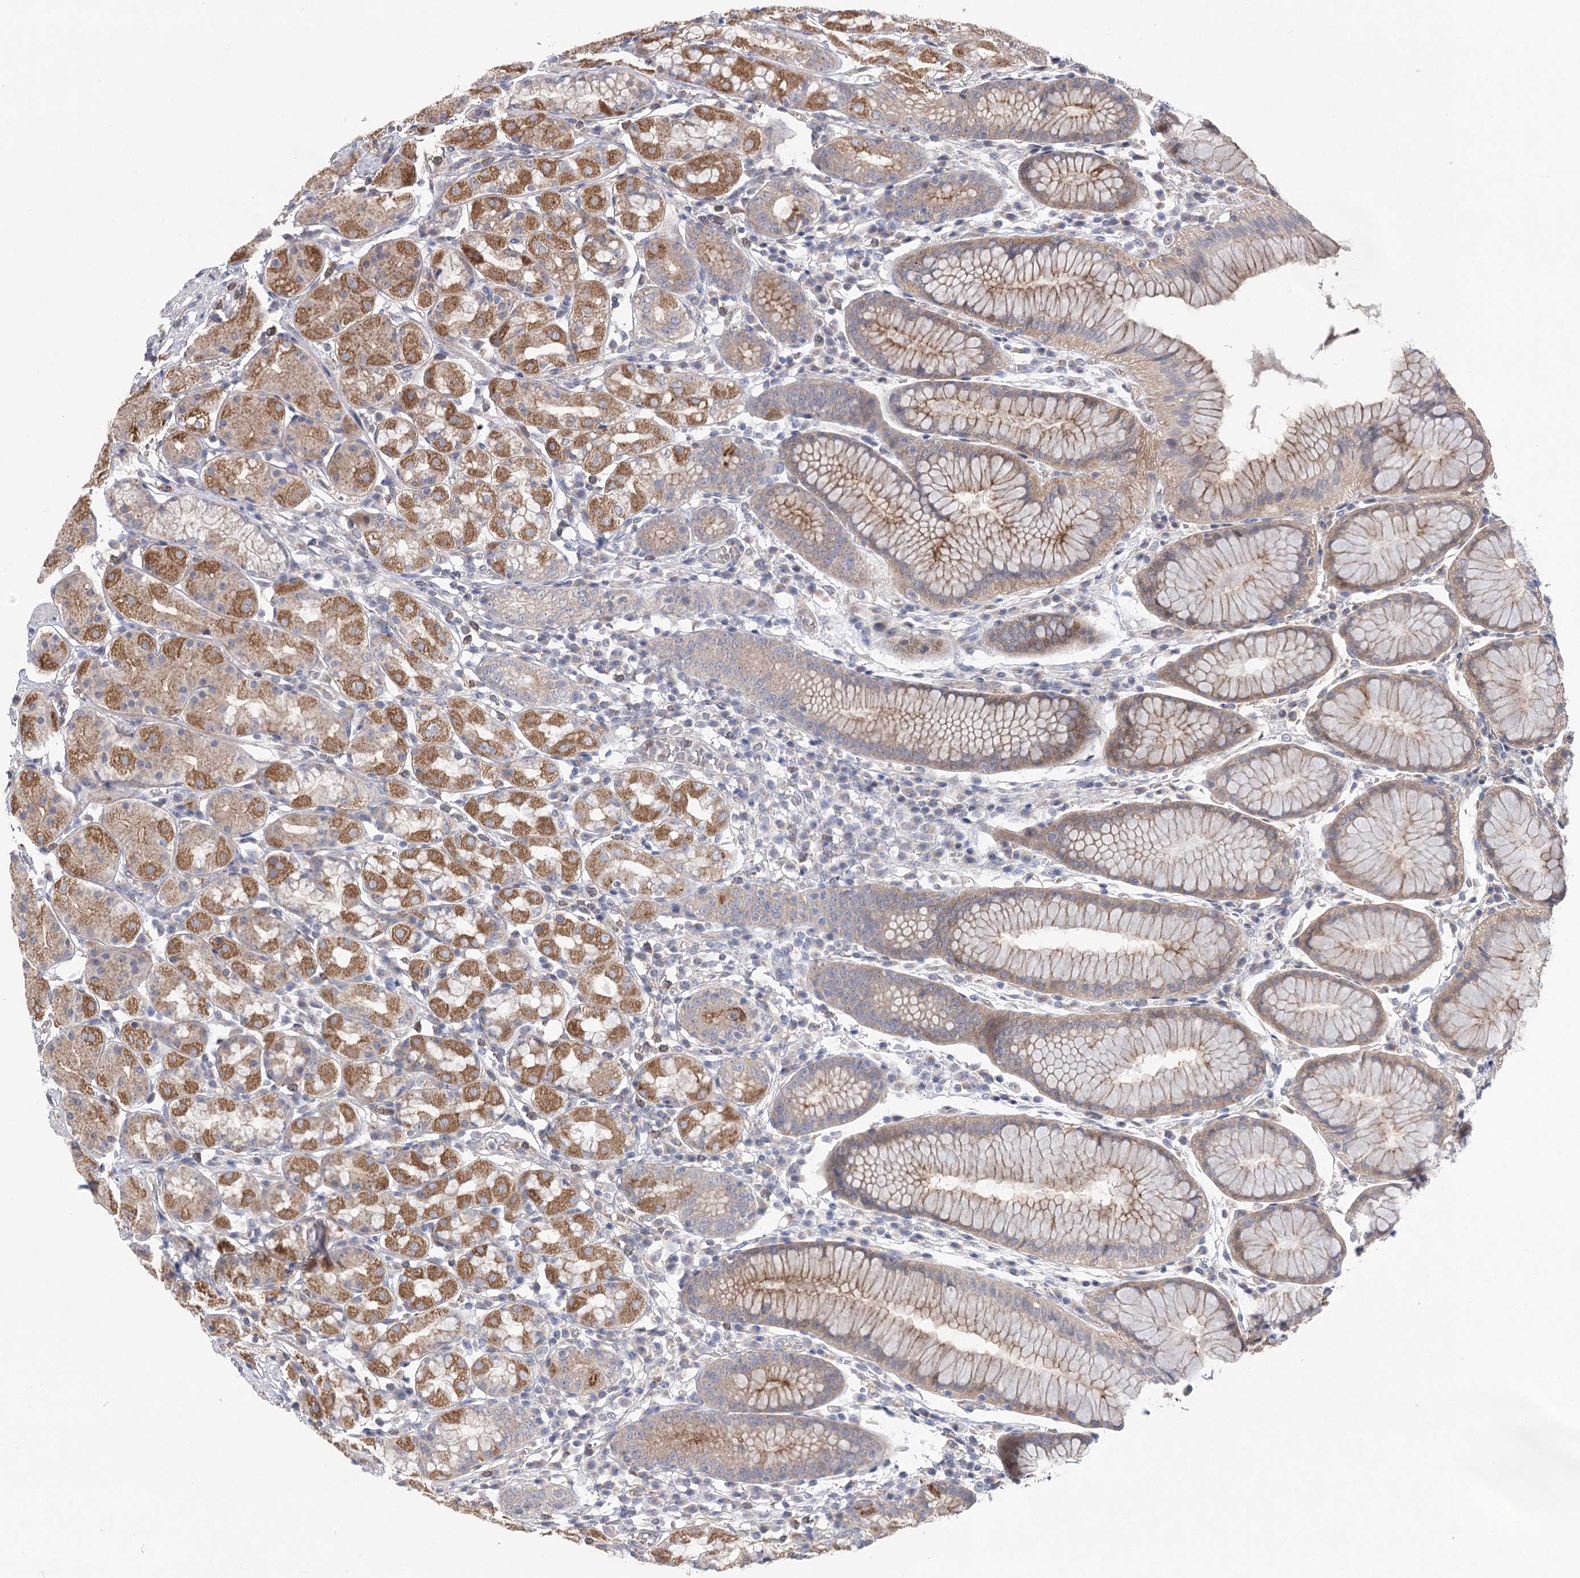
{"staining": {"intensity": "moderate", "quantity": "25%-75%", "location": "cytoplasmic/membranous"}, "tissue": "stomach", "cell_type": "Glandular cells", "image_type": "normal", "snomed": [{"axis": "morphology", "description": "Normal tissue, NOS"}, {"axis": "topography", "description": "Stomach, lower"}], "caption": "The histopathology image demonstrates immunohistochemical staining of unremarkable stomach. There is moderate cytoplasmic/membranous positivity is seen in approximately 25%-75% of glandular cells. The protein is shown in brown color, while the nuclei are stained blue.", "gene": "AURKC", "patient": {"sex": "female", "age": 56}}